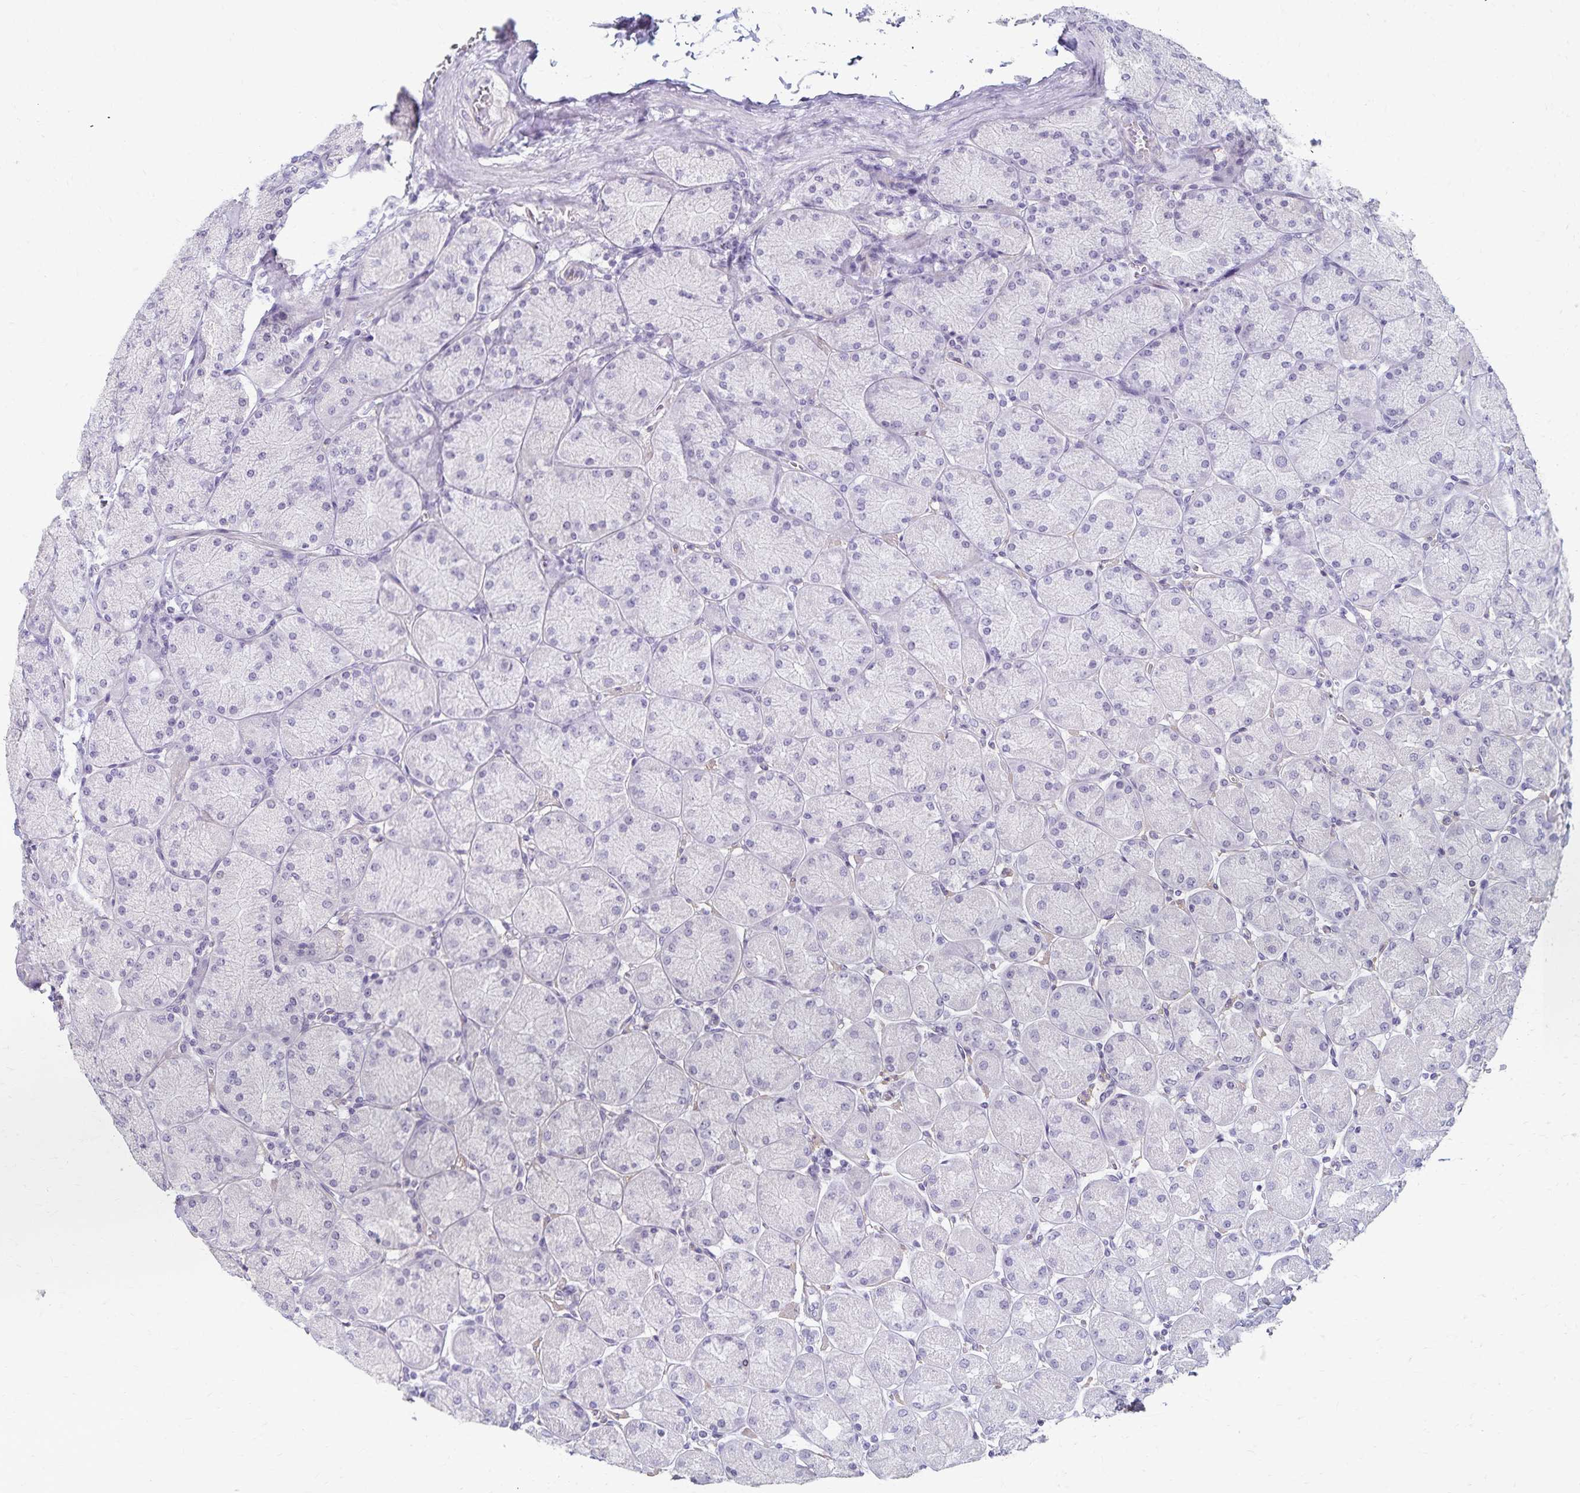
{"staining": {"intensity": "negative", "quantity": "none", "location": "none"}, "tissue": "stomach", "cell_type": "Glandular cells", "image_type": "normal", "snomed": [{"axis": "morphology", "description": "Normal tissue, NOS"}, {"axis": "topography", "description": "Stomach, upper"}], "caption": "A high-resolution histopathology image shows immunohistochemistry staining of benign stomach, which exhibits no significant expression in glandular cells.", "gene": "KISS1", "patient": {"sex": "female", "age": 56}}